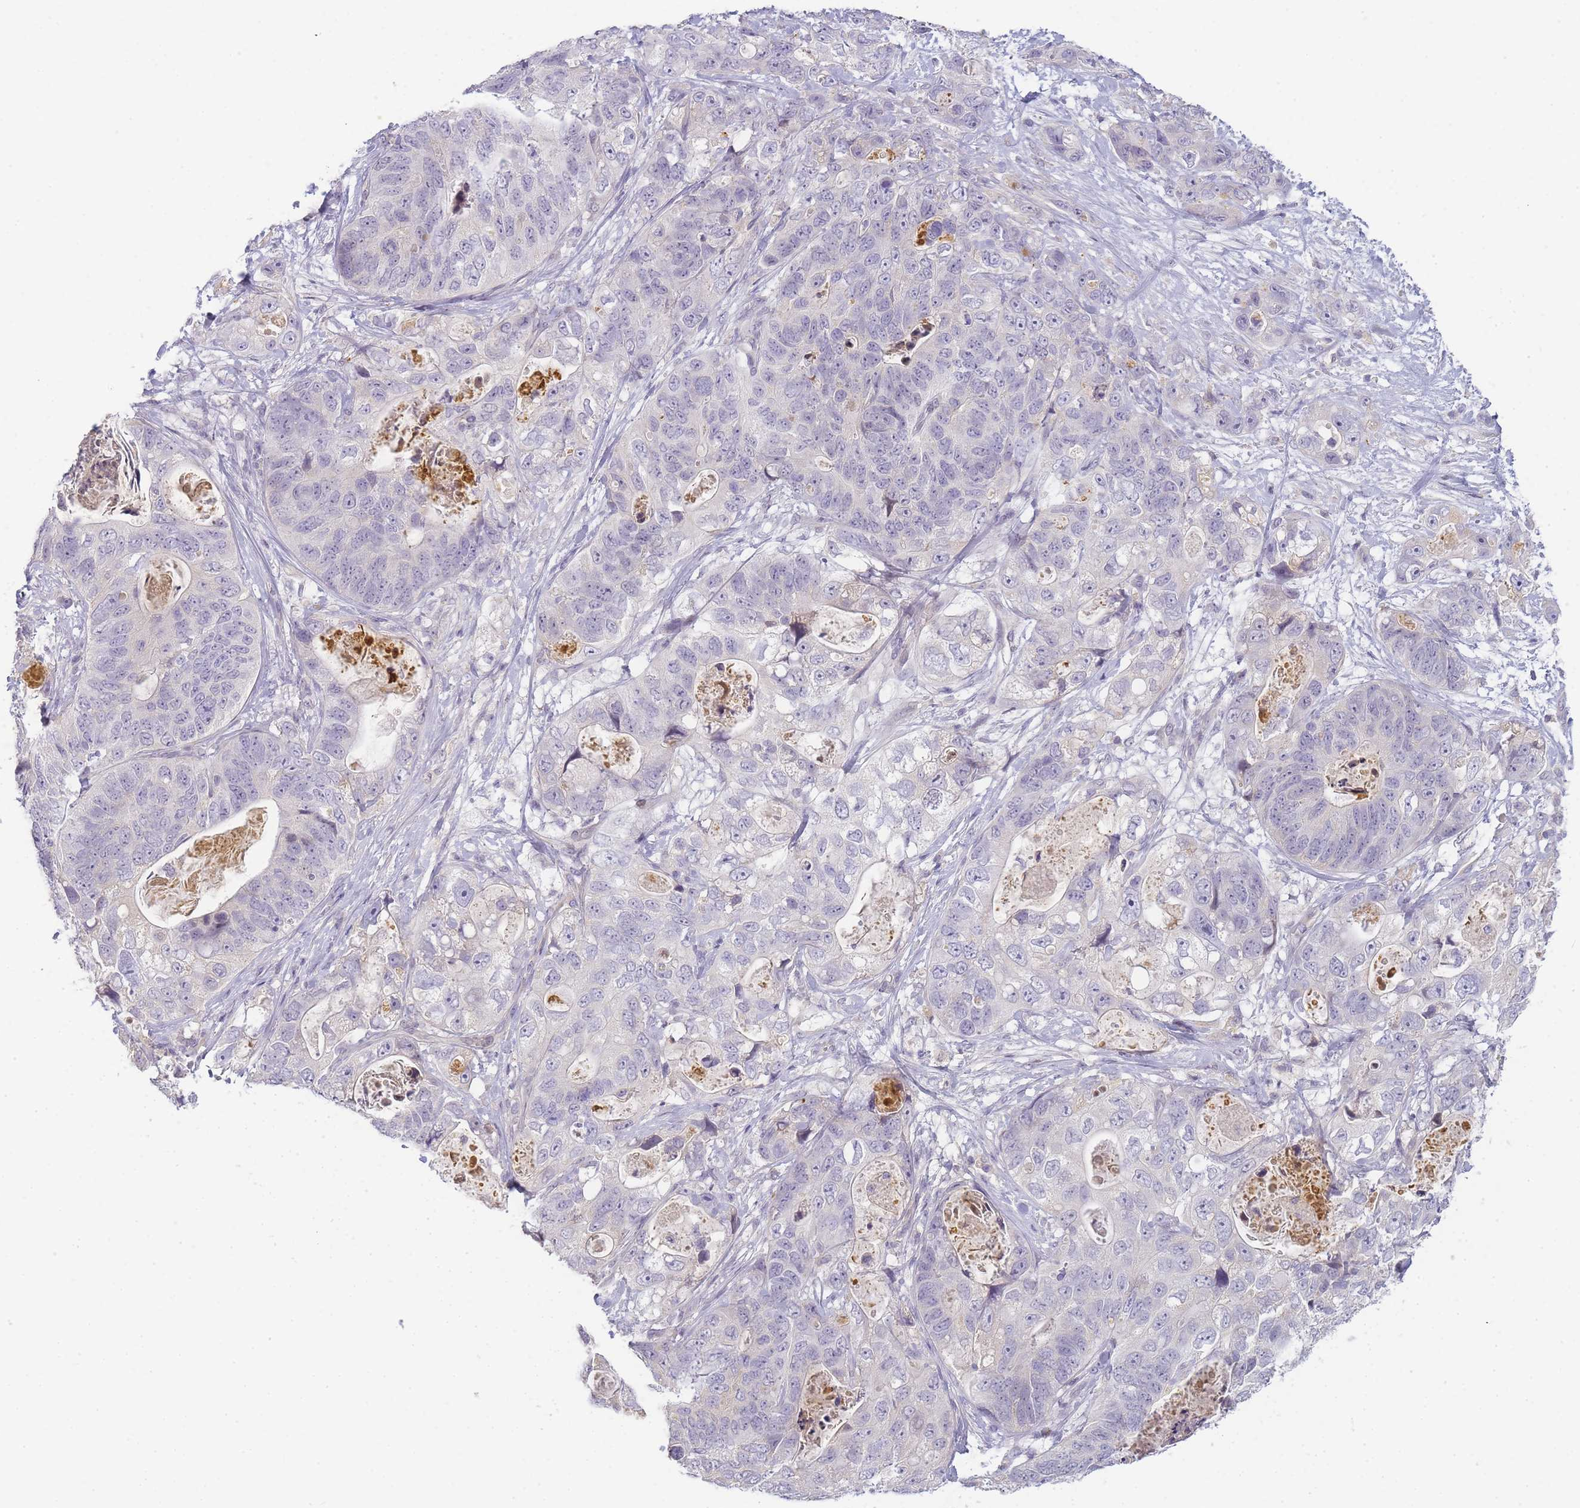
{"staining": {"intensity": "negative", "quantity": "none", "location": "none"}, "tissue": "stomach cancer", "cell_type": "Tumor cells", "image_type": "cancer", "snomed": [{"axis": "morphology", "description": "Adenocarcinoma, NOS"}, {"axis": "topography", "description": "Stomach"}], "caption": "High power microscopy image of an IHC micrograph of stomach adenocarcinoma, revealing no significant expression in tumor cells.", "gene": "RRAD", "patient": {"sex": "female", "age": 89}}